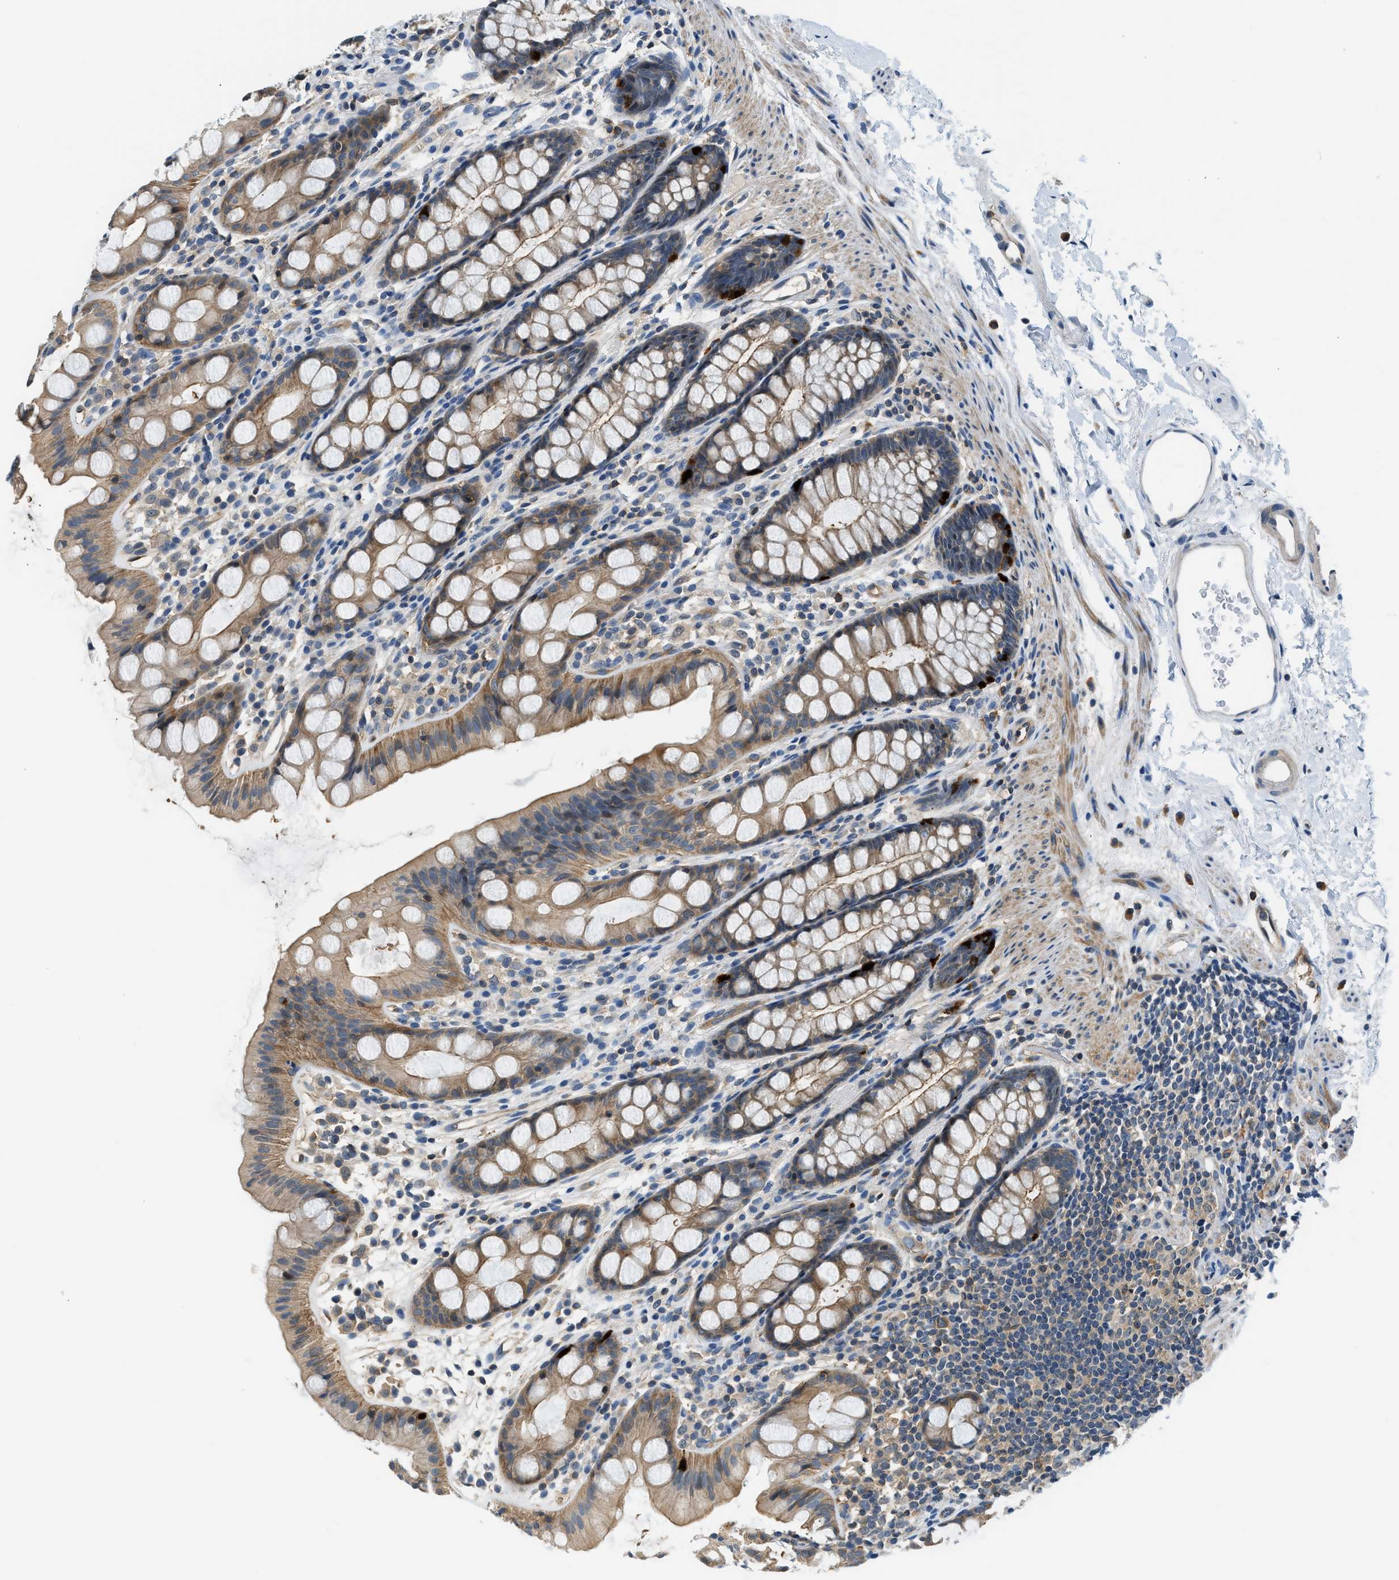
{"staining": {"intensity": "moderate", "quantity": ">75%", "location": "cytoplasmic/membranous"}, "tissue": "rectum", "cell_type": "Glandular cells", "image_type": "normal", "snomed": [{"axis": "morphology", "description": "Normal tissue, NOS"}, {"axis": "topography", "description": "Rectum"}], "caption": "Protein expression analysis of unremarkable rectum exhibits moderate cytoplasmic/membranous positivity in approximately >75% of glandular cells.", "gene": "CBLB", "patient": {"sex": "female", "age": 65}}